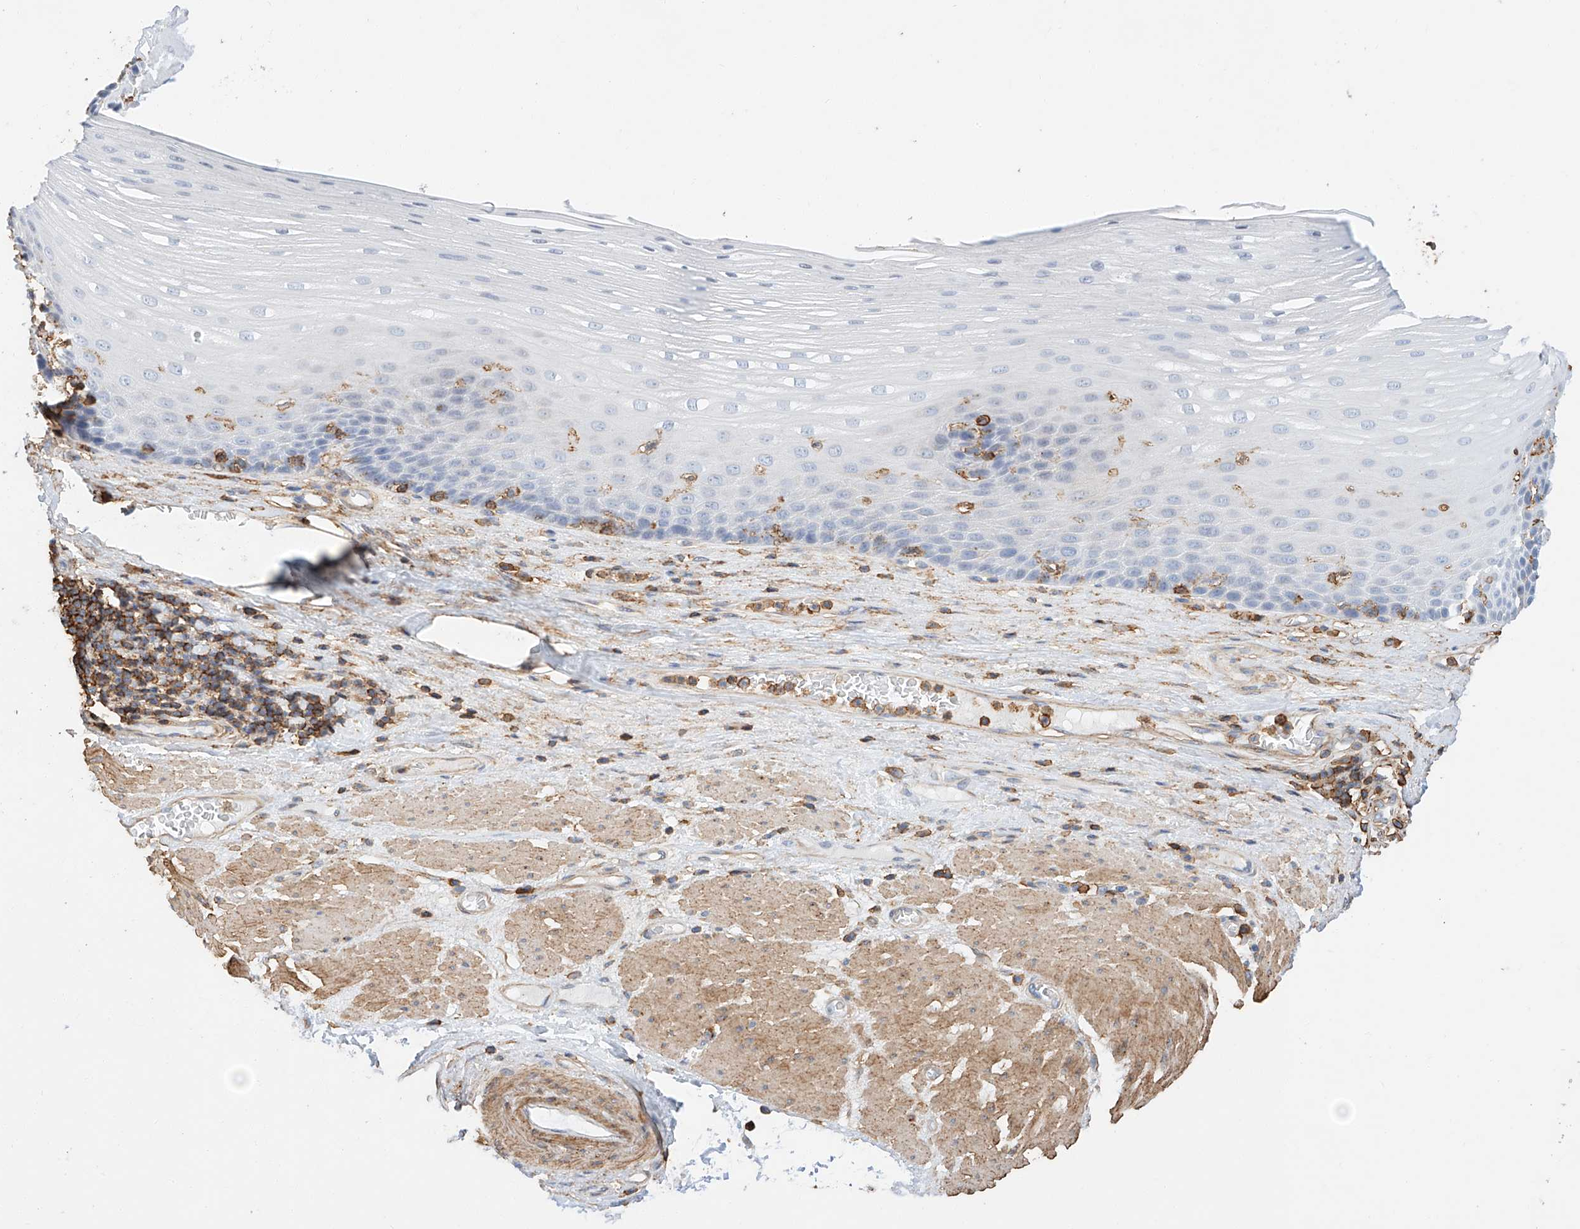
{"staining": {"intensity": "negative", "quantity": "none", "location": "none"}, "tissue": "esophagus", "cell_type": "Squamous epithelial cells", "image_type": "normal", "snomed": [{"axis": "morphology", "description": "Normal tissue, NOS"}, {"axis": "topography", "description": "Esophagus"}], "caption": "IHC of unremarkable esophagus exhibits no staining in squamous epithelial cells.", "gene": "WFS1", "patient": {"sex": "male", "age": 62}}